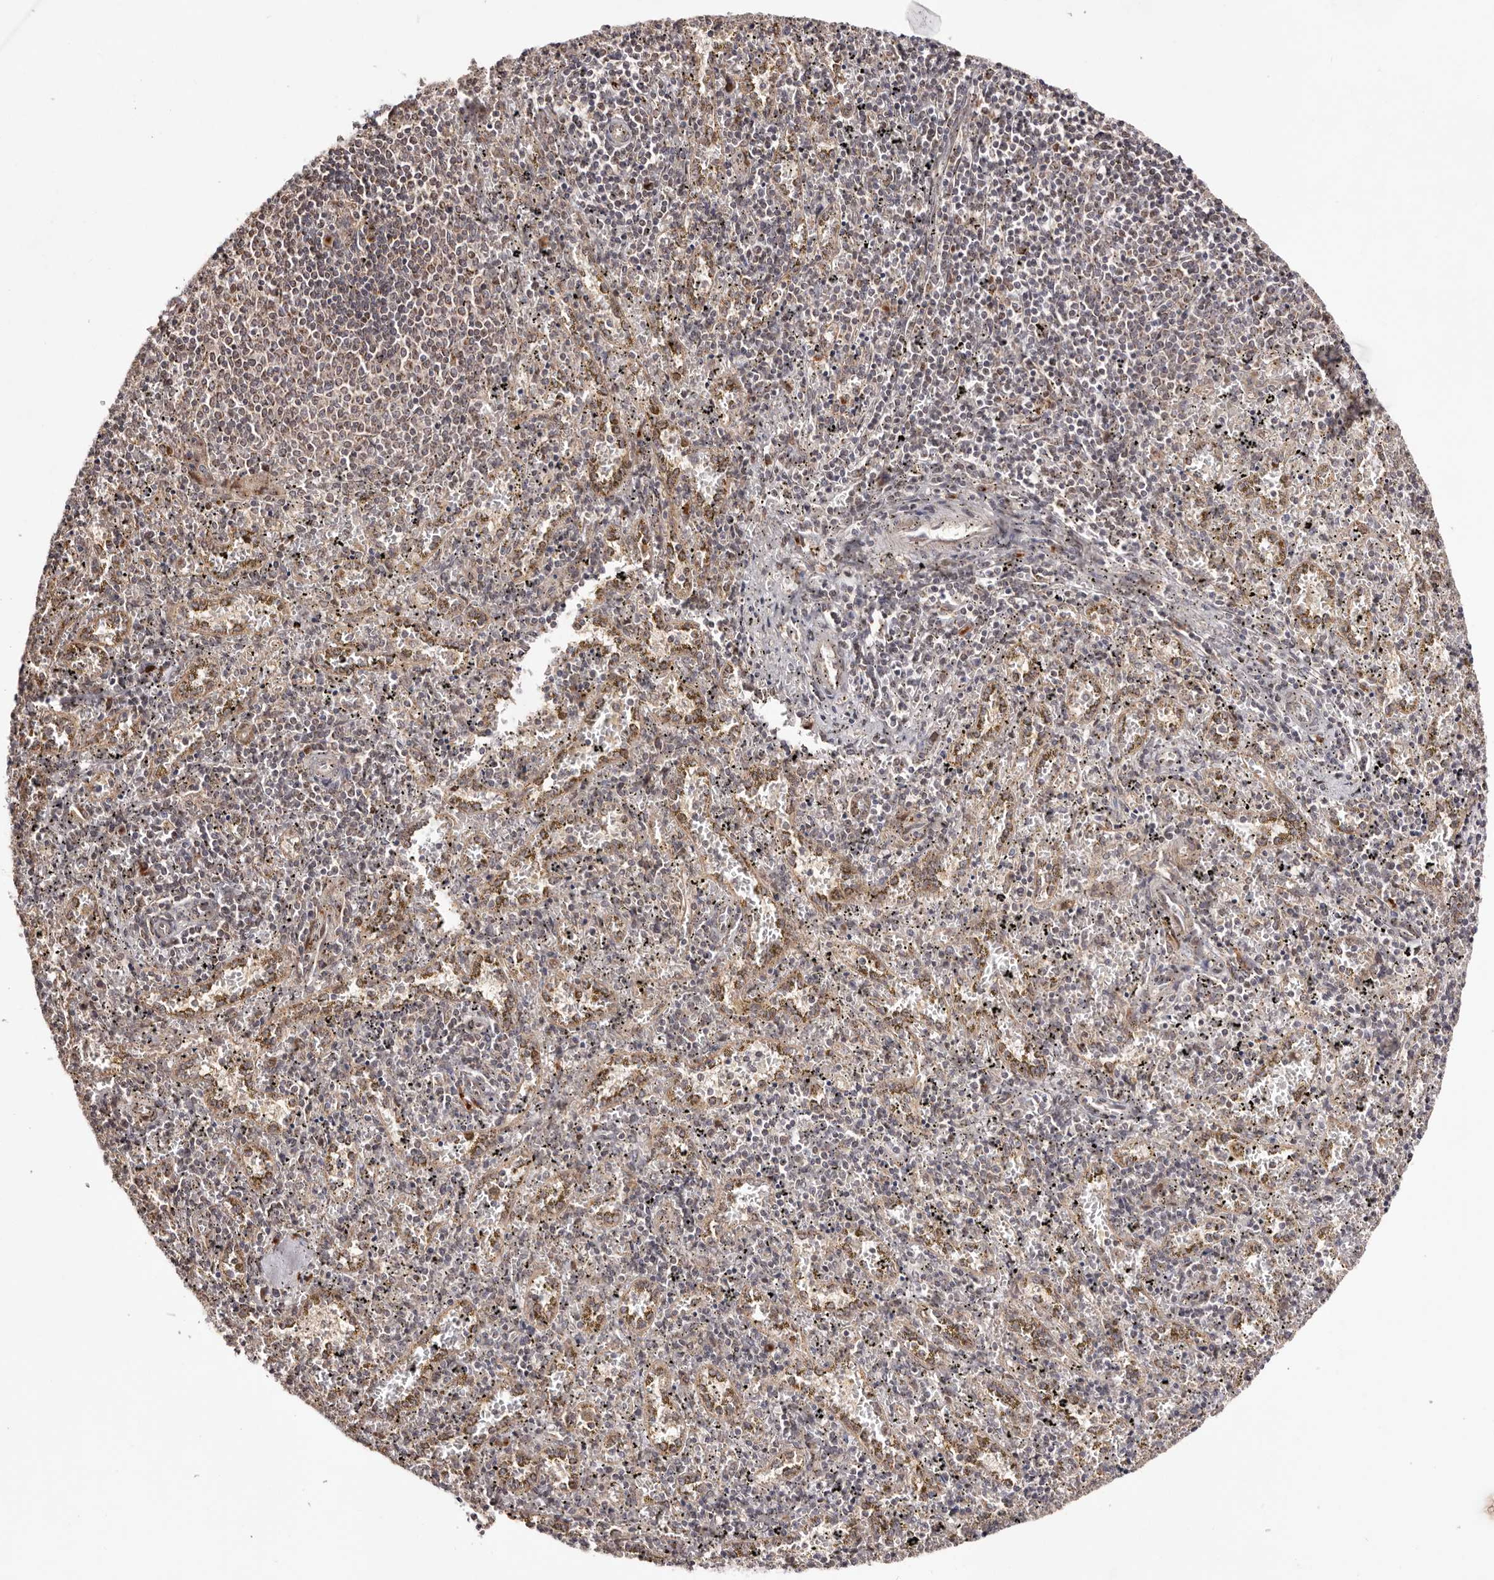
{"staining": {"intensity": "moderate", "quantity": "<25%", "location": "cytoplasmic/membranous"}, "tissue": "spleen", "cell_type": "Cells in red pulp", "image_type": "normal", "snomed": [{"axis": "morphology", "description": "Normal tissue, NOS"}, {"axis": "topography", "description": "Spleen"}], "caption": "Immunohistochemical staining of benign human spleen exhibits low levels of moderate cytoplasmic/membranous expression in about <25% of cells in red pulp.", "gene": "EGR3", "patient": {"sex": "male", "age": 11}}